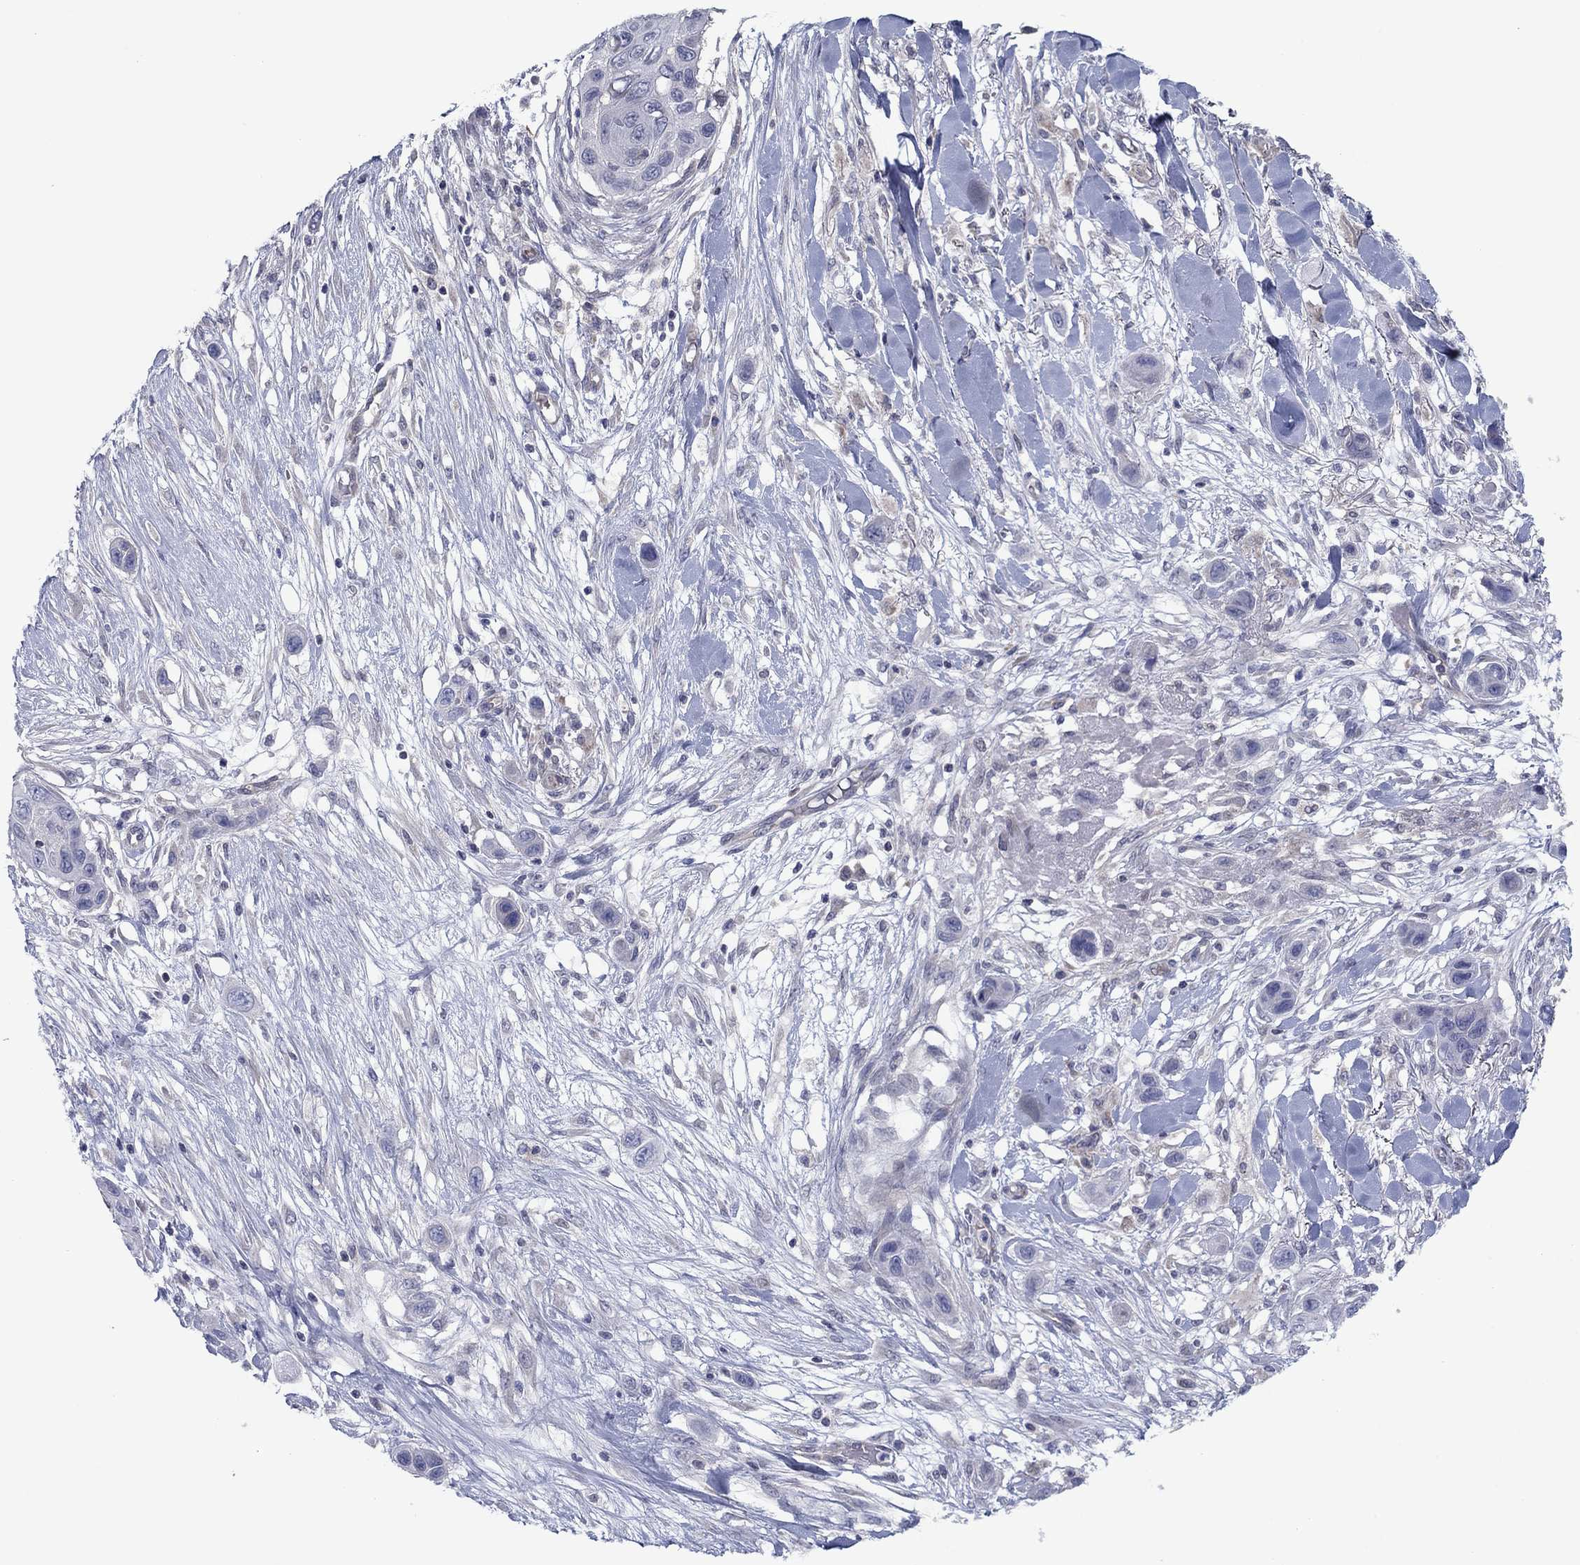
{"staining": {"intensity": "negative", "quantity": "none", "location": "none"}, "tissue": "skin cancer", "cell_type": "Tumor cells", "image_type": "cancer", "snomed": [{"axis": "morphology", "description": "Squamous cell carcinoma, NOS"}, {"axis": "topography", "description": "Skin"}], "caption": "The image reveals no significant staining in tumor cells of skin cancer. (IHC, brightfield microscopy, high magnification).", "gene": "GRHPR", "patient": {"sex": "male", "age": 79}}